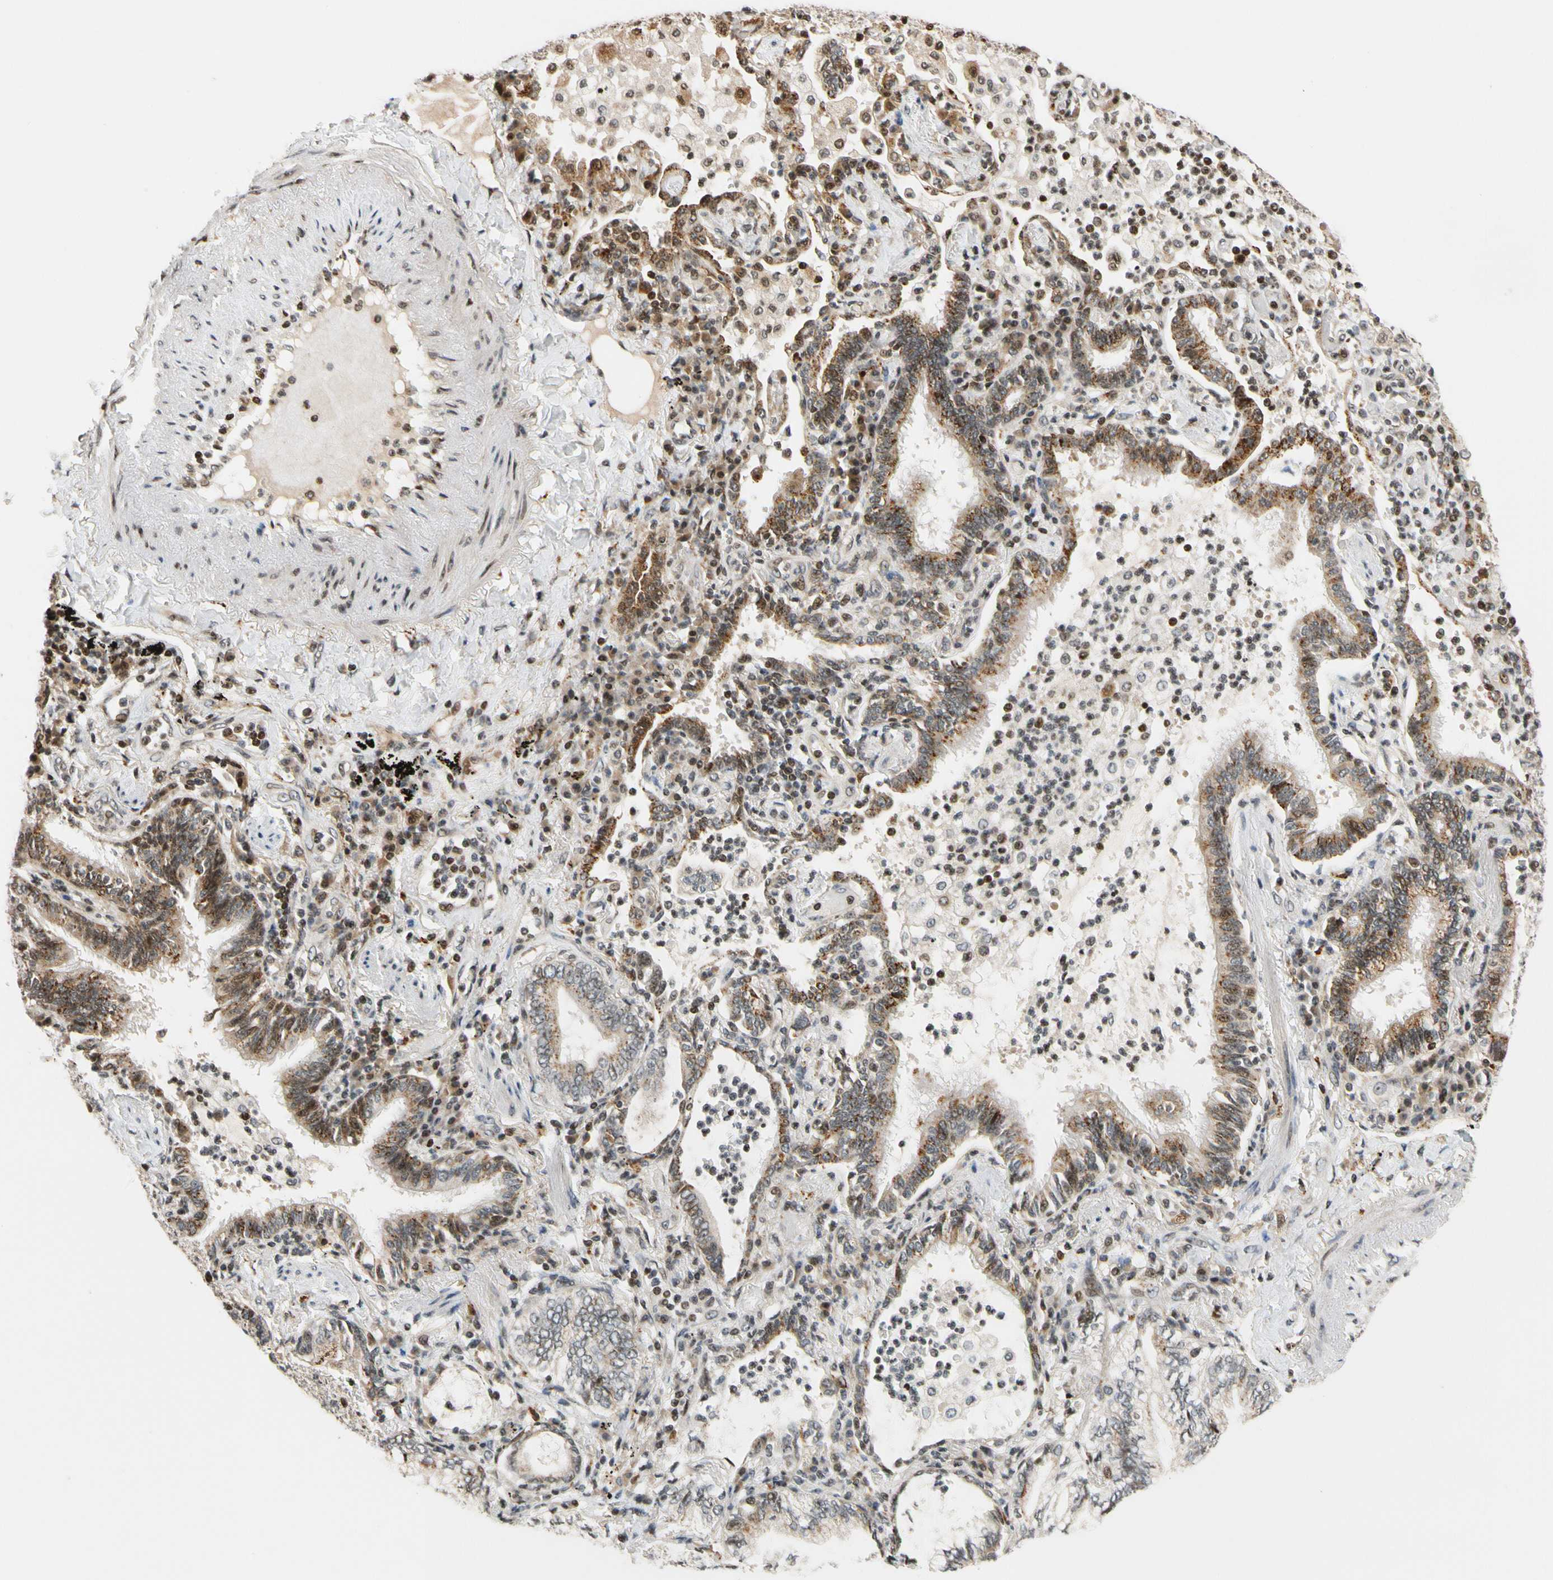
{"staining": {"intensity": "moderate", "quantity": "25%-75%", "location": "cytoplasmic/membranous"}, "tissue": "lung cancer", "cell_type": "Tumor cells", "image_type": "cancer", "snomed": [{"axis": "morphology", "description": "Normal tissue, NOS"}, {"axis": "morphology", "description": "Adenocarcinoma, NOS"}, {"axis": "topography", "description": "Bronchus"}, {"axis": "topography", "description": "Lung"}], "caption": "Adenocarcinoma (lung) stained with DAB immunohistochemistry displays medium levels of moderate cytoplasmic/membranous expression in about 25%-75% of tumor cells.", "gene": "CDK7", "patient": {"sex": "female", "age": 70}}